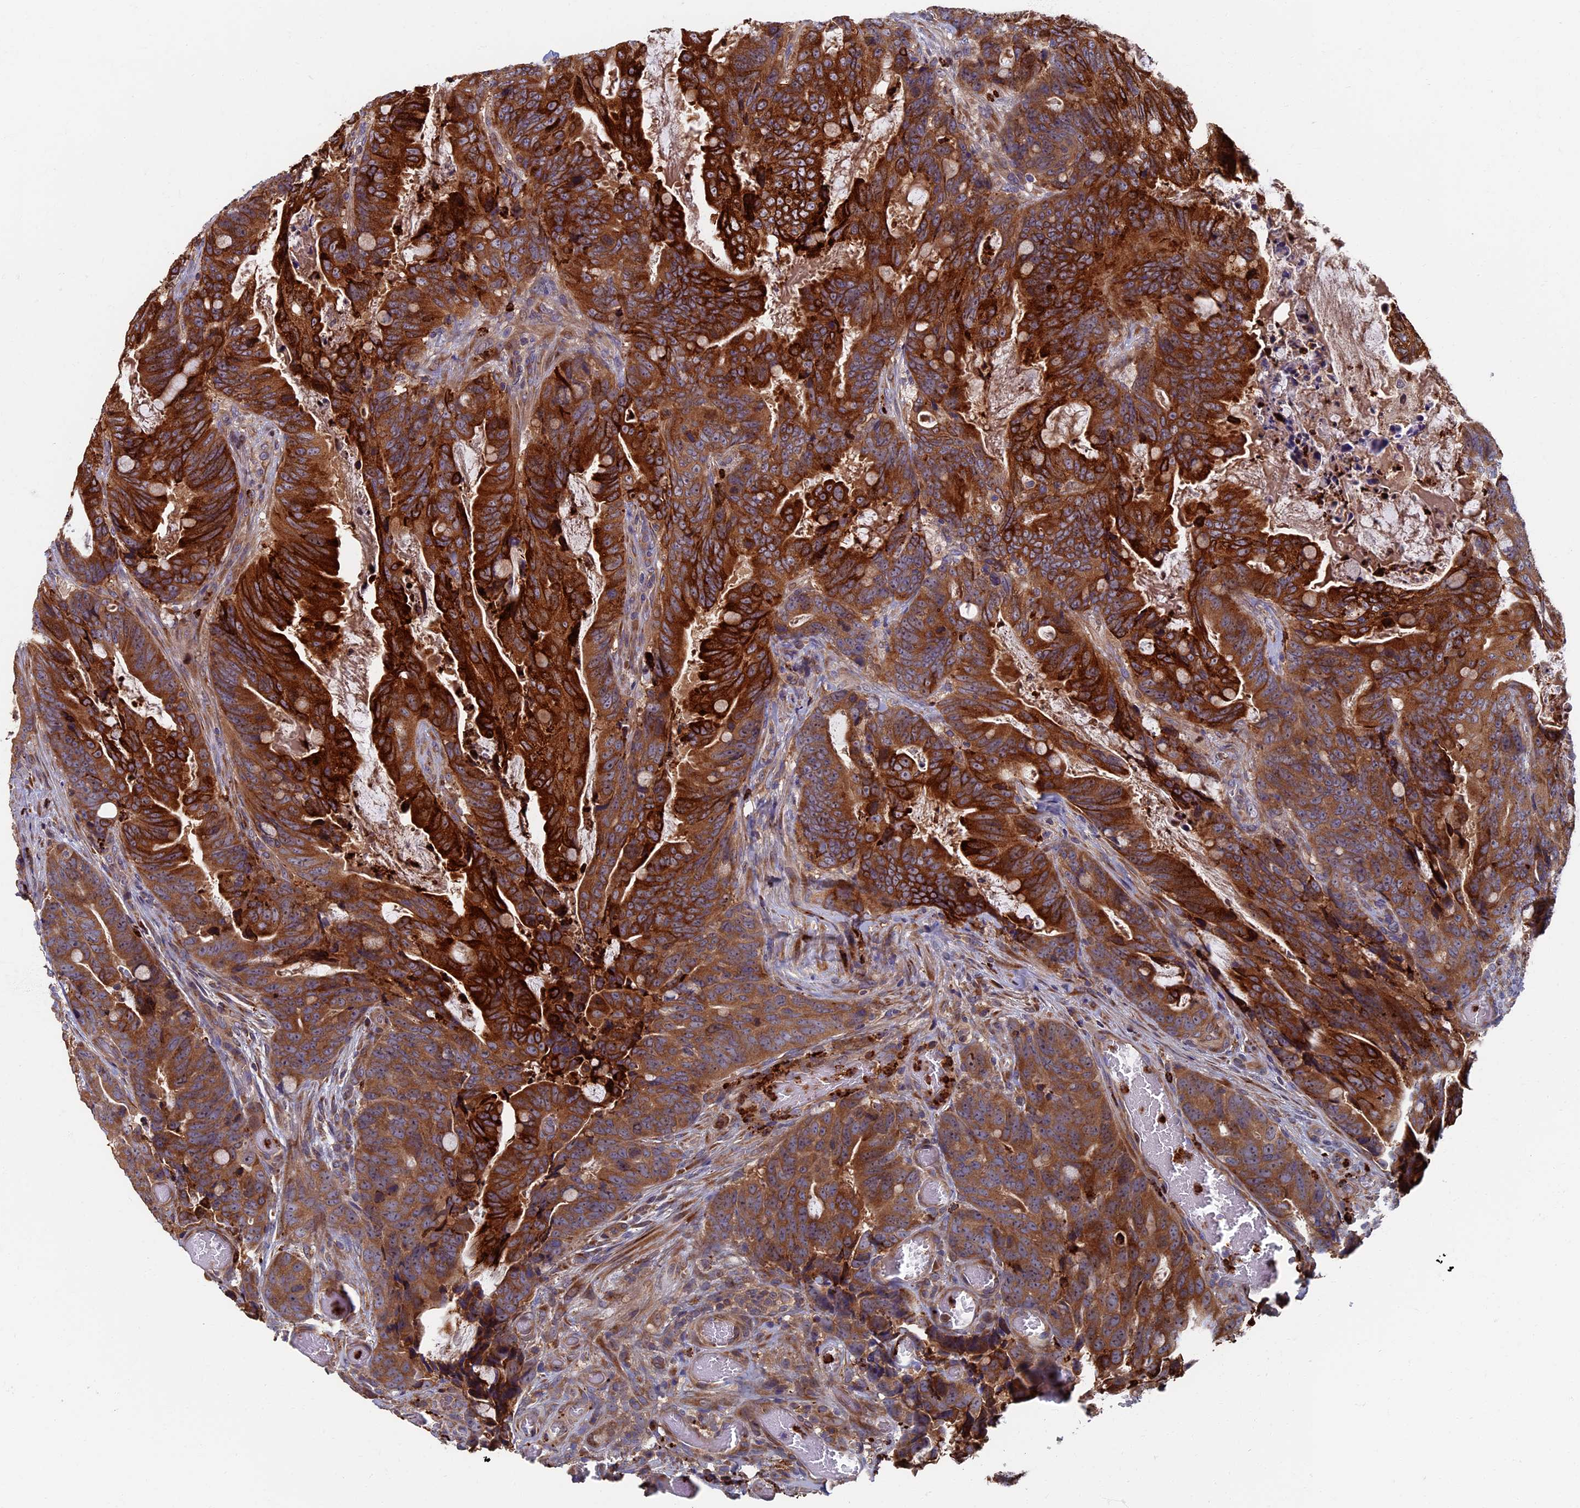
{"staining": {"intensity": "strong", "quantity": ">75%", "location": "cytoplasmic/membranous"}, "tissue": "colorectal cancer", "cell_type": "Tumor cells", "image_type": "cancer", "snomed": [{"axis": "morphology", "description": "Adenocarcinoma, NOS"}, {"axis": "topography", "description": "Colon"}], "caption": "Adenocarcinoma (colorectal) stained with DAB (3,3'-diaminobenzidine) immunohistochemistry (IHC) exhibits high levels of strong cytoplasmic/membranous staining in about >75% of tumor cells.", "gene": "TNK2", "patient": {"sex": "female", "age": 82}}